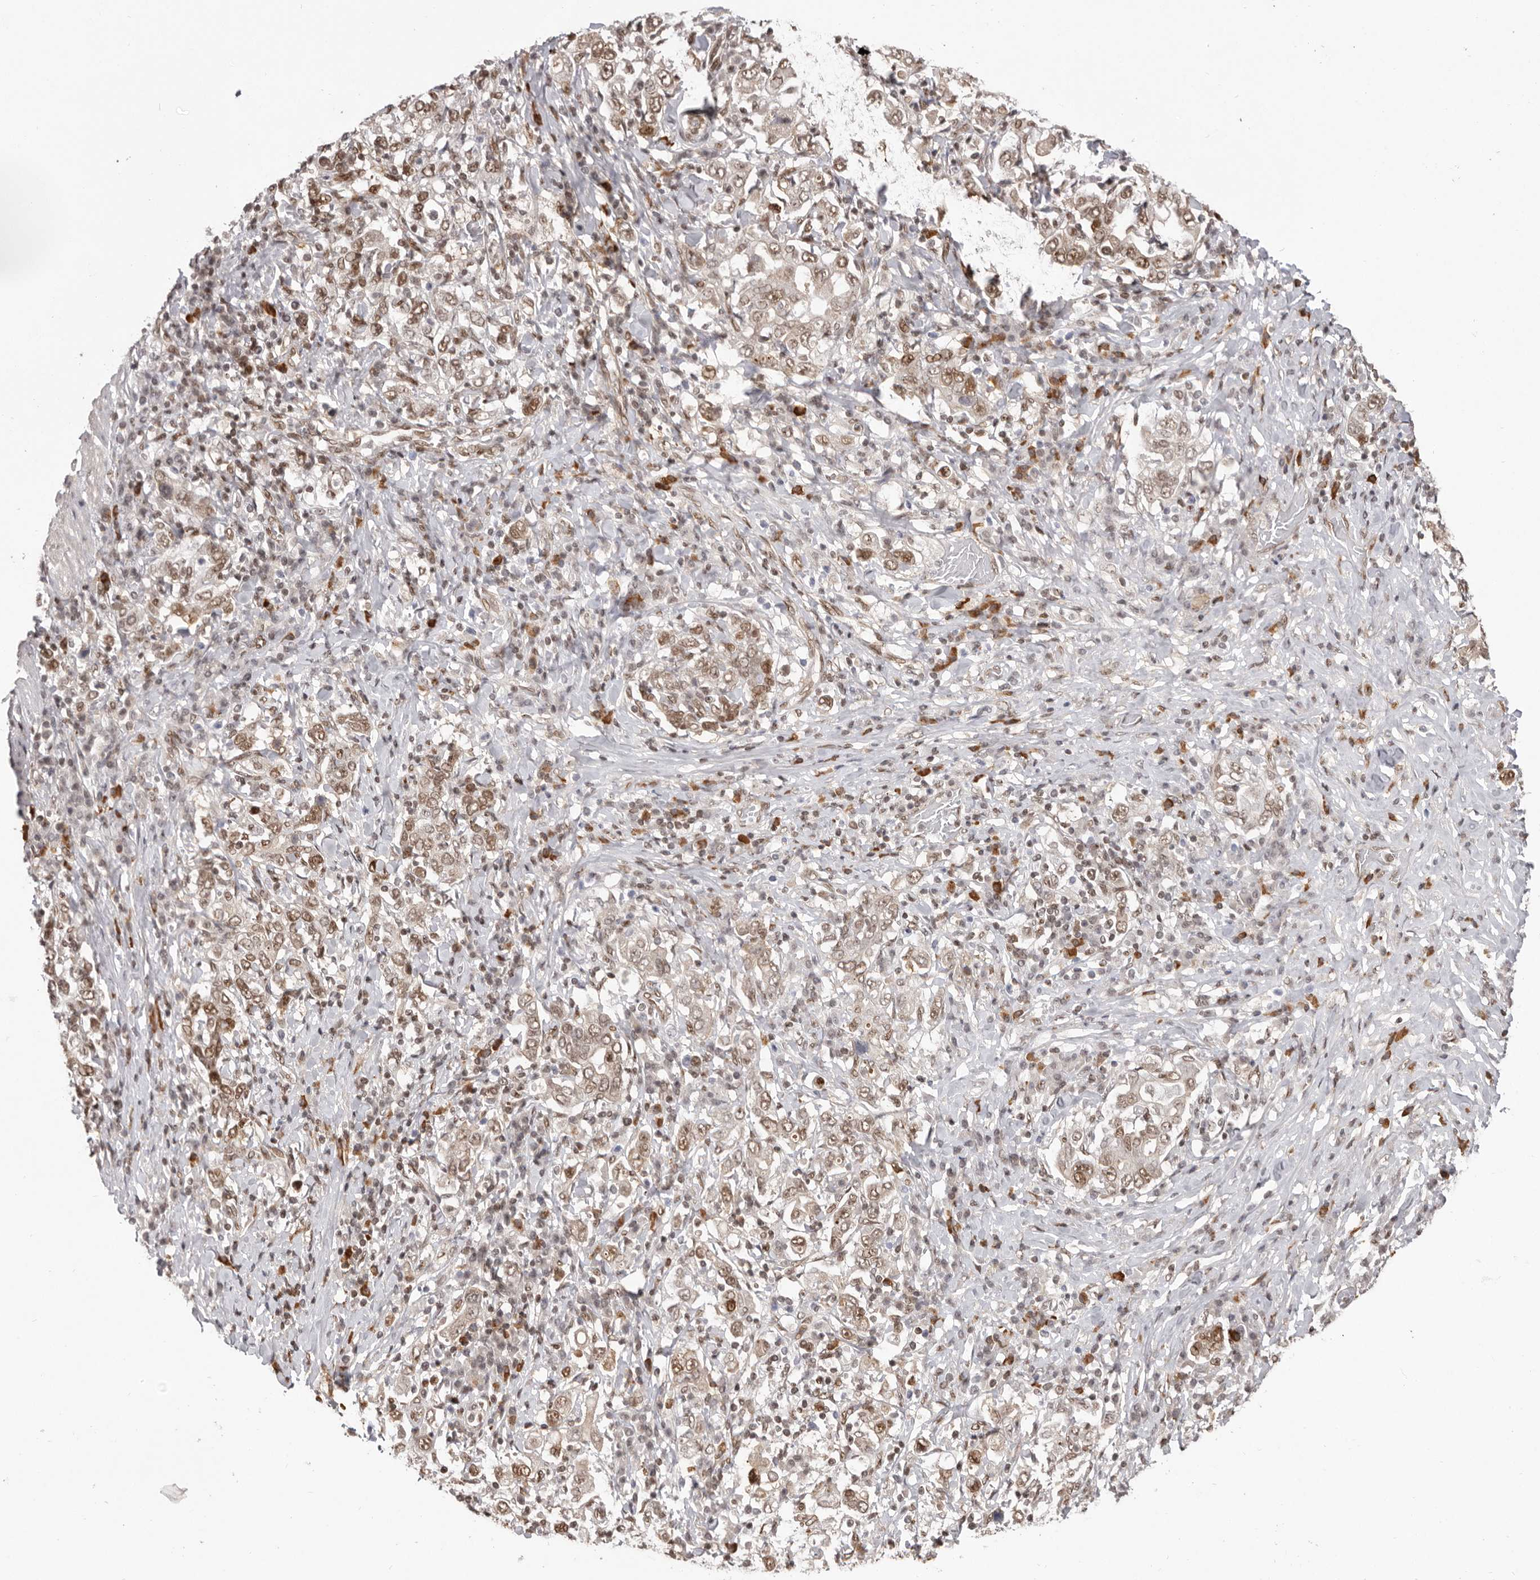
{"staining": {"intensity": "moderate", "quantity": ">75%", "location": "nuclear"}, "tissue": "stomach cancer", "cell_type": "Tumor cells", "image_type": "cancer", "snomed": [{"axis": "morphology", "description": "Adenocarcinoma, NOS"}, {"axis": "topography", "description": "Stomach, upper"}], "caption": "Tumor cells show moderate nuclear staining in approximately >75% of cells in stomach cancer.", "gene": "CHTOP", "patient": {"sex": "male", "age": 62}}